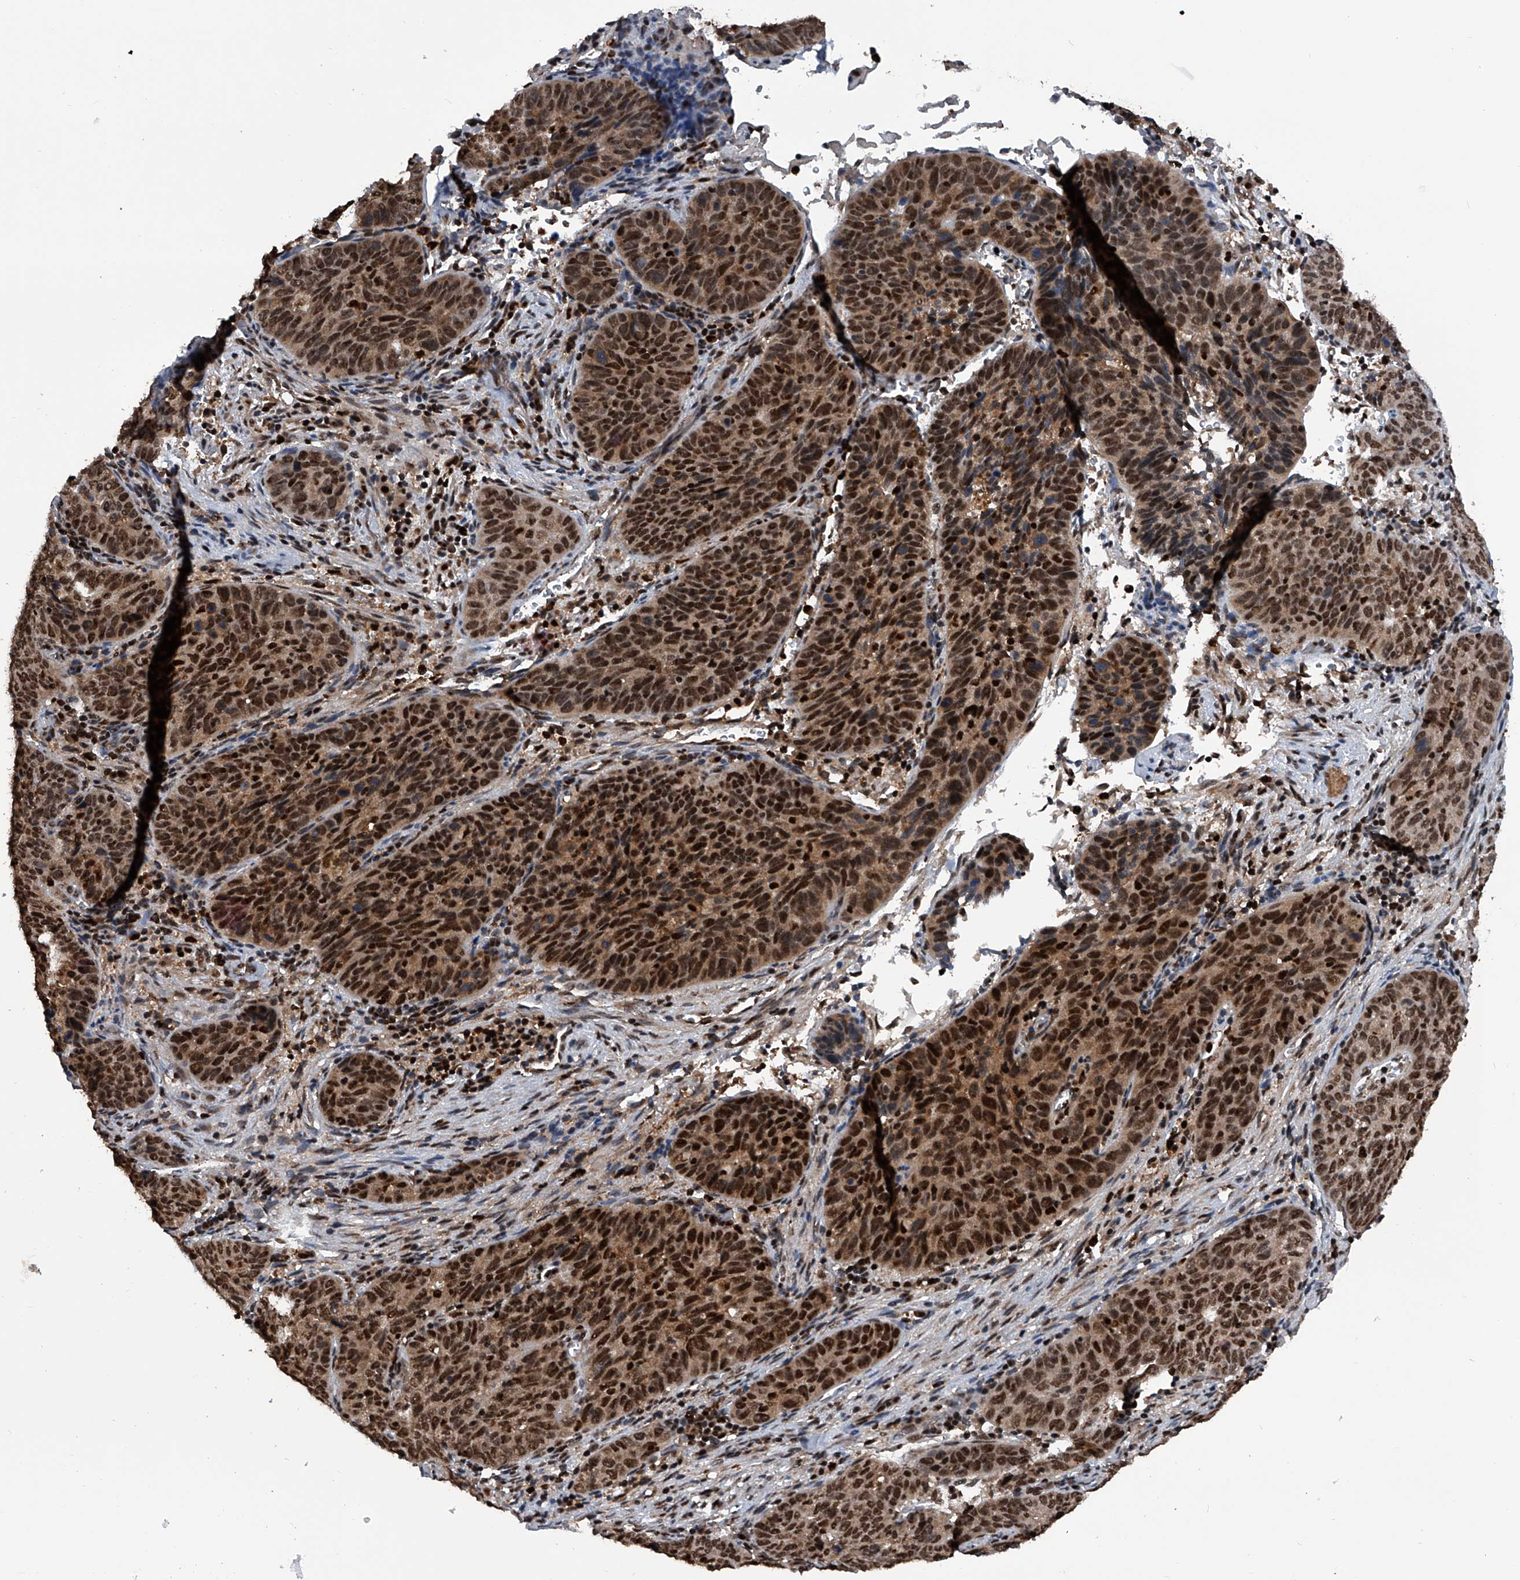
{"staining": {"intensity": "strong", "quantity": ">75%", "location": "nuclear"}, "tissue": "cervical cancer", "cell_type": "Tumor cells", "image_type": "cancer", "snomed": [{"axis": "morphology", "description": "Squamous cell carcinoma, NOS"}, {"axis": "topography", "description": "Cervix"}], "caption": "DAB immunohistochemical staining of human cervical squamous cell carcinoma demonstrates strong nuclear protein staining in about >75% of tumor cells.", "gene": "FKBP5", "patient": {"sex": "female", "age": 60}}